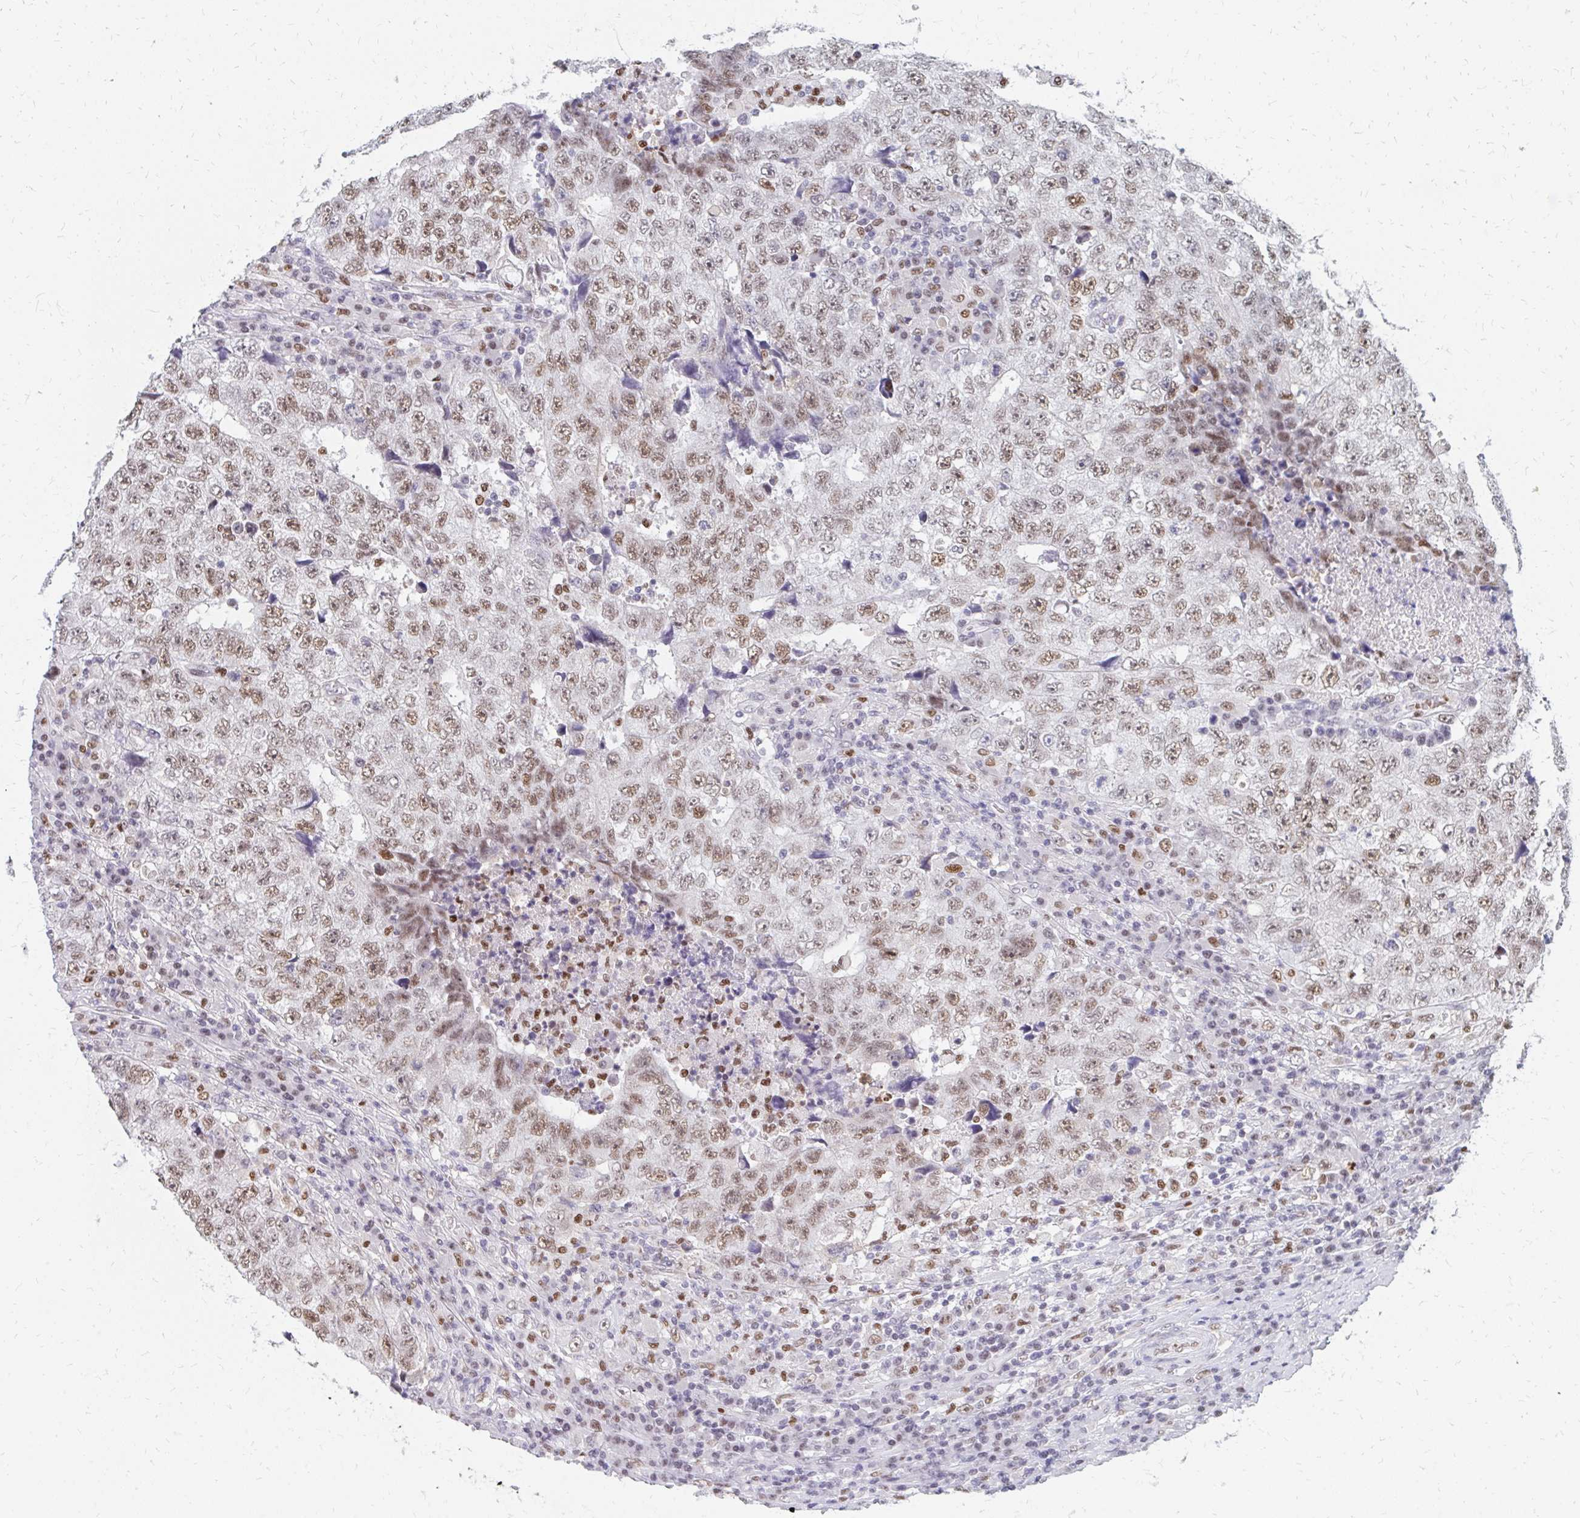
{"staining": {"intensity": "moderate", "quantity": ">75%", "location": "nuclear"}, "tissue": "testis cancer", "cell_type": "Tumor cells", "image_type": "cancer", "snomed": [{"axis": "morphology", "description": "Necrosis, NOS"}, {"axis": "morphology", "description": "Carcinoma, Embryonal, NOS"}, {"axis": "topography", "description": "Testis"}], "caption": "Tumor cells reveal medium levels of moderate nuclear staining in approximately >75% of cells in embryonal carcinoma (testis). (brown staining indicates protein expression, while blue staining denotes nuclei).", "gene": "PLK3", "patient": {"sex": "male", "age": 19}}